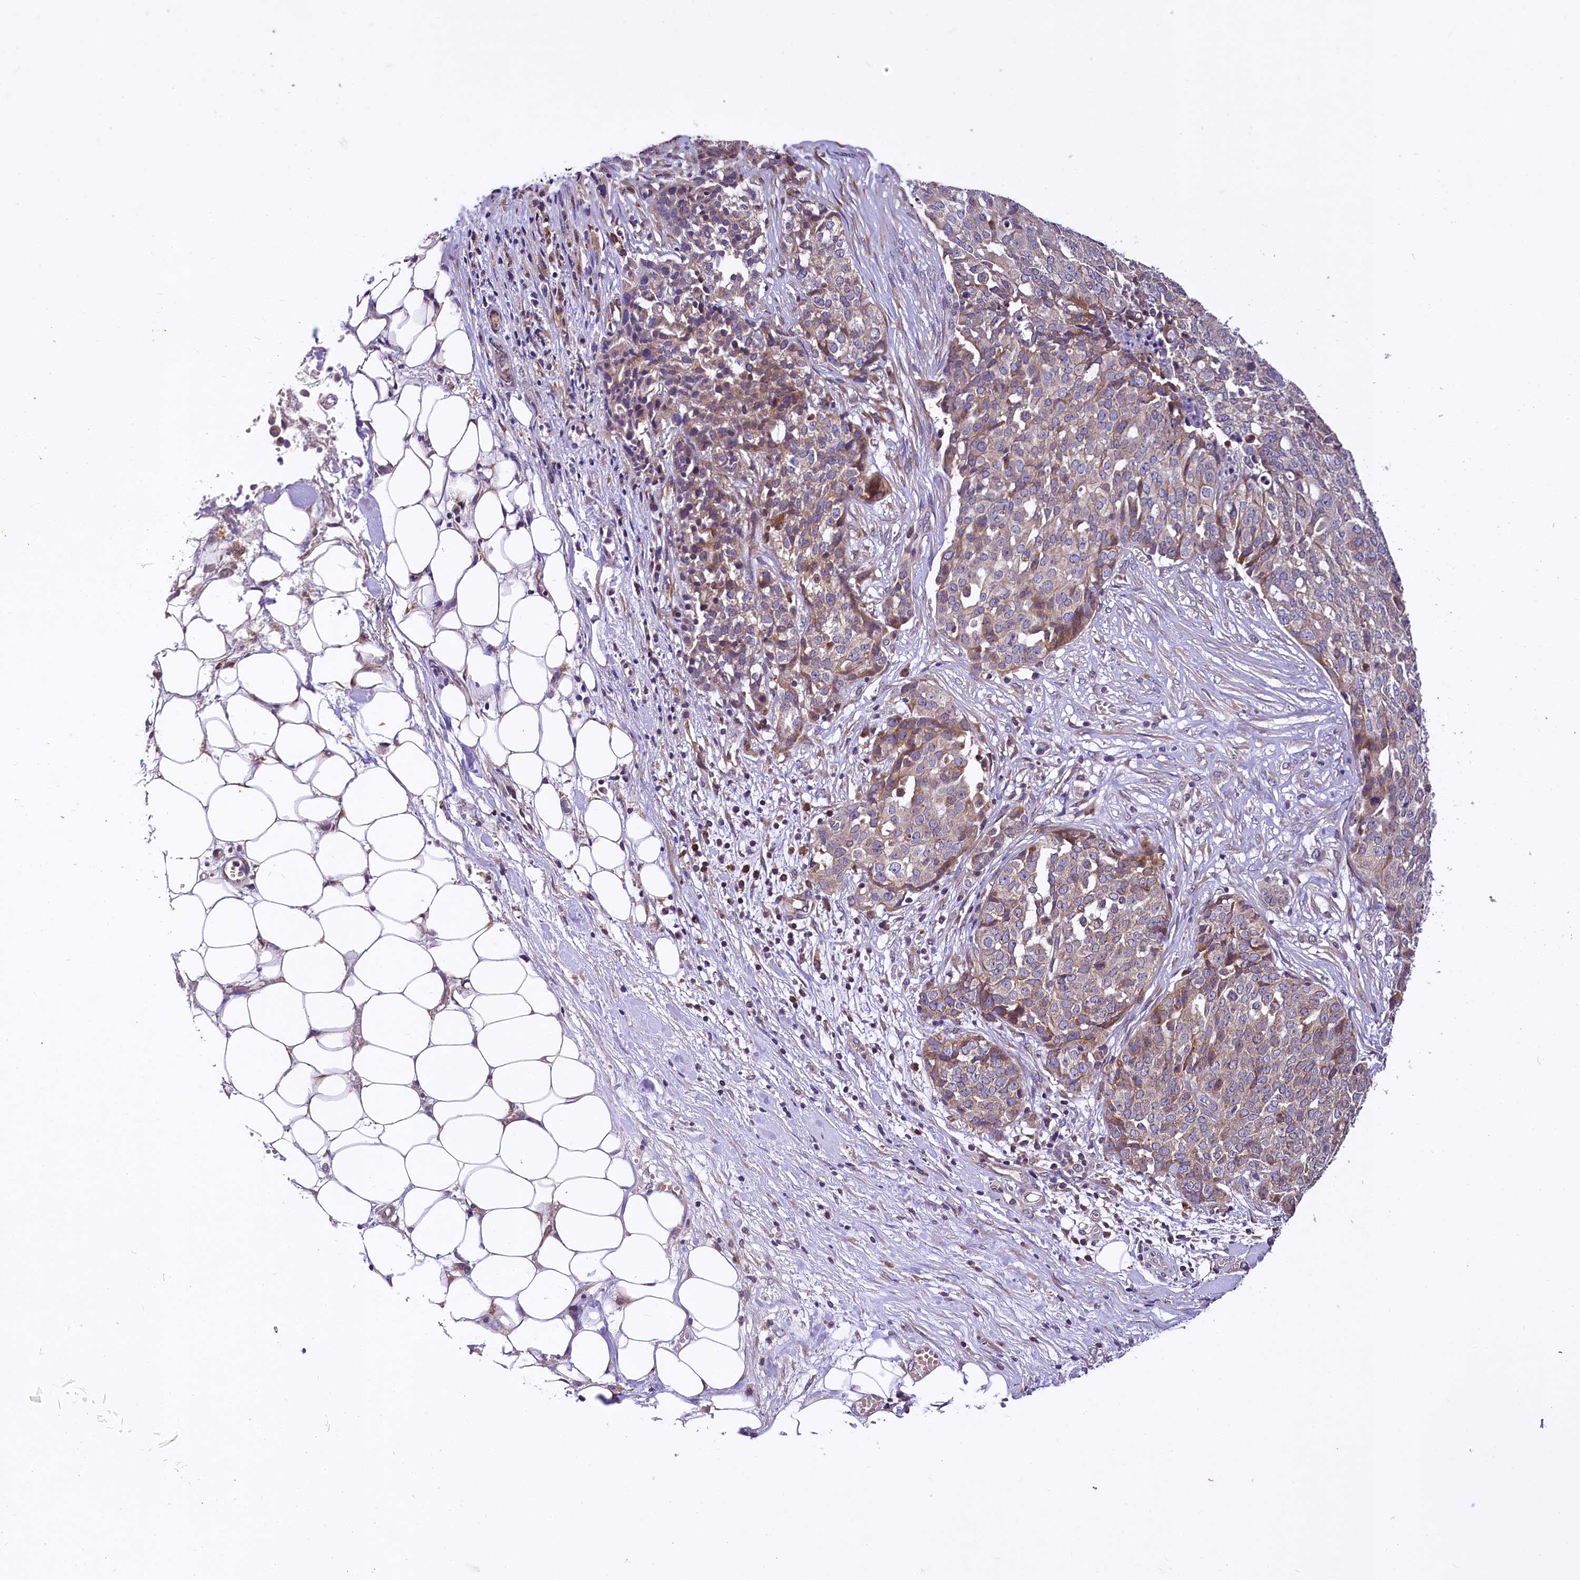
{"staining": {"intensity": "weak", "quantity": ">75%", "location": "cytoplasmic/membranous"}, "tissue": "ovarian cancer", "cell_type": "Tumor cells", "image_type": "cancer", "snomed": [{"axis": "morphology", "description": "Cystadenocarcinoma, serous, NOS"}, {"axis": "topography", "description": "Soft tissue"}, {"axis": "topography", "description": "Ovary"}], "caption": "Protein staining by immunohistochemistry displays weak cytoplasmic/membranous staining in approximately >75% of tumor cells in ovarian cancer (serous cystadenocarcinoma).", "gene": "SUPV3L1", "patient": {"sex": "female", "age": 57}}